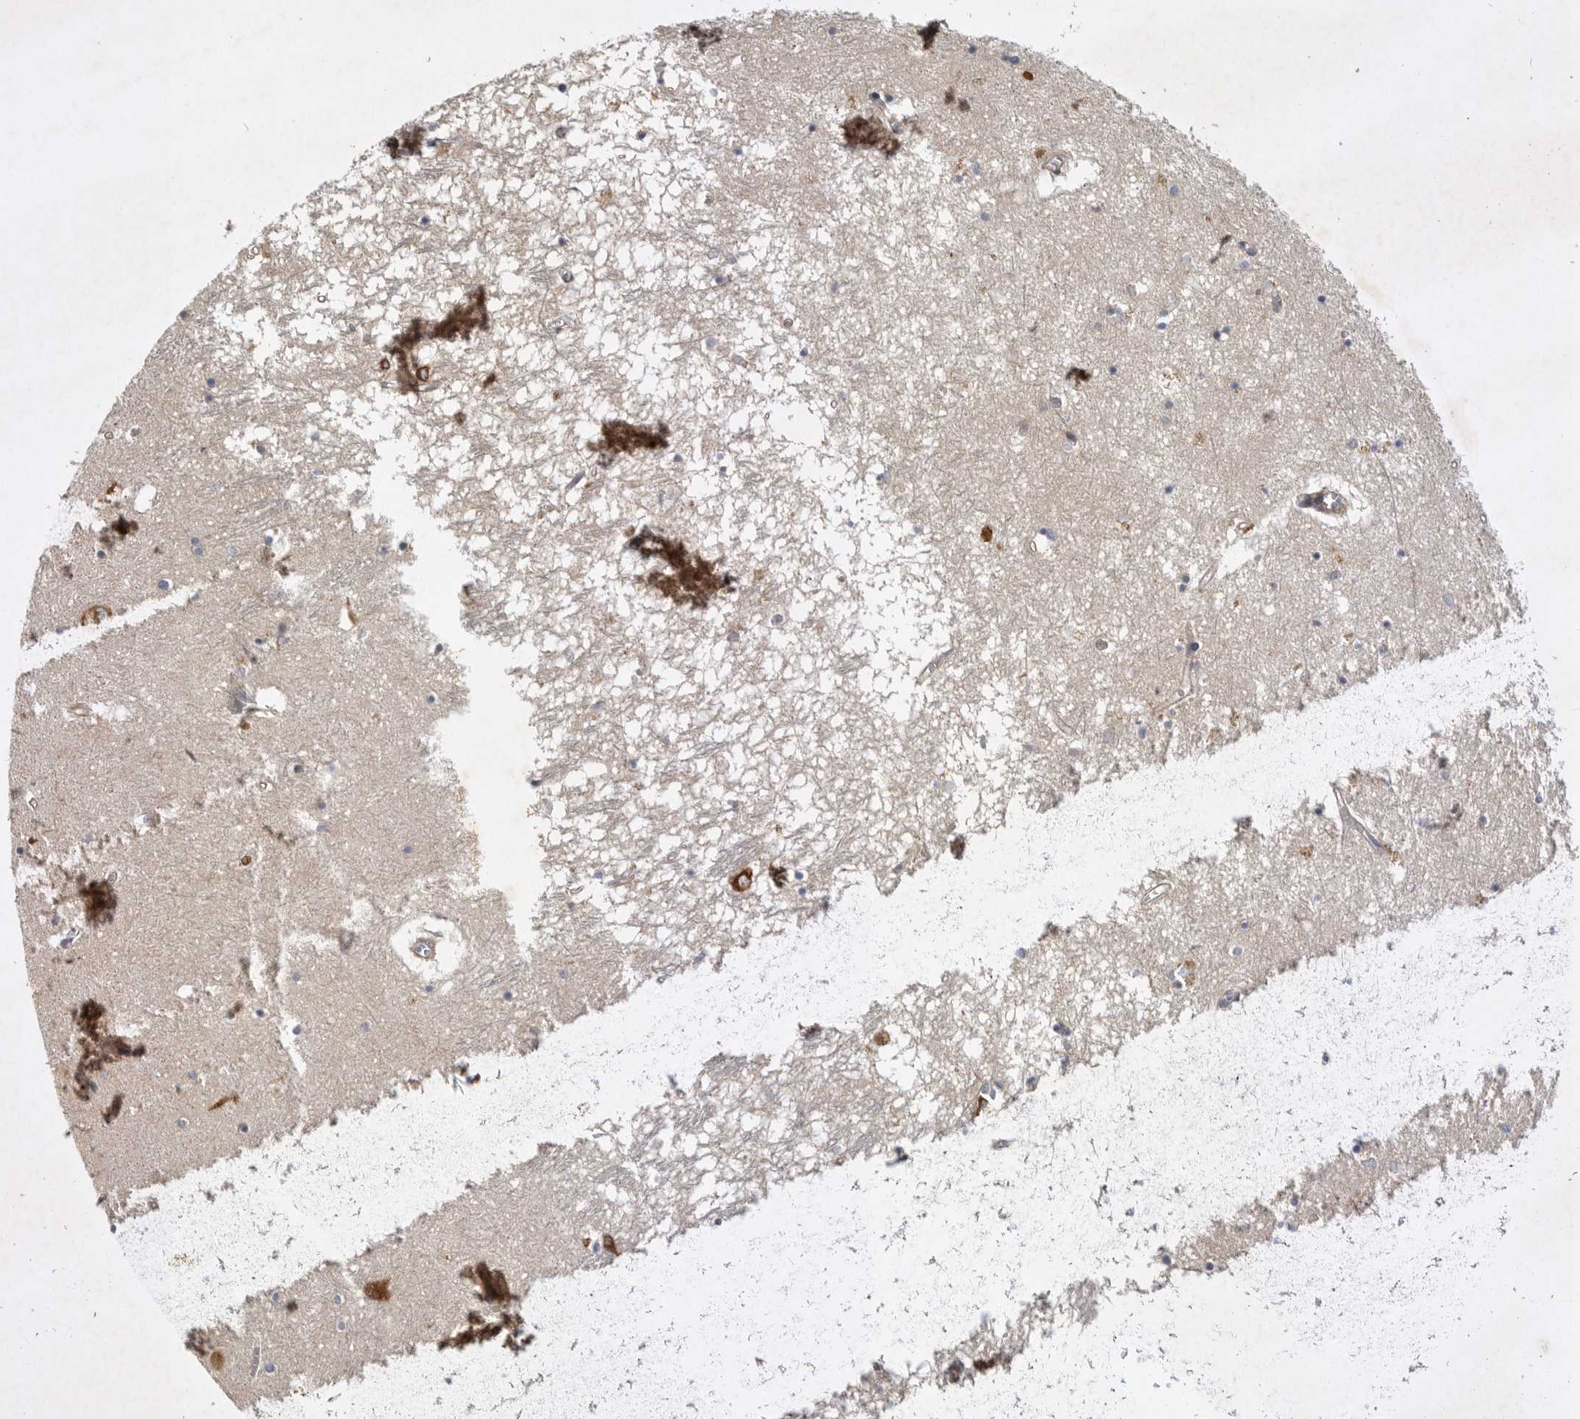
{"staining": {"intensity": "moderate", "quantity": "<25%", "location": "cytoplasmic/membranous"}, "tissue": "hippocampus", "cell_type": "Glial cells", "image_type": "normal", "snomed": [{"axis": "morphology", "description": "Normal tissue, NOS"}, {"axis": "topography", "description": "Hippocampus"}], "caption": "DAB immunohistochemical staining of benign hippocampus displays moderate cytoplasmic/membranous protein expression in about <25% of glial cells.", "gene": "ANKFY1", "patient": {"sex": "male", "age": 70}}